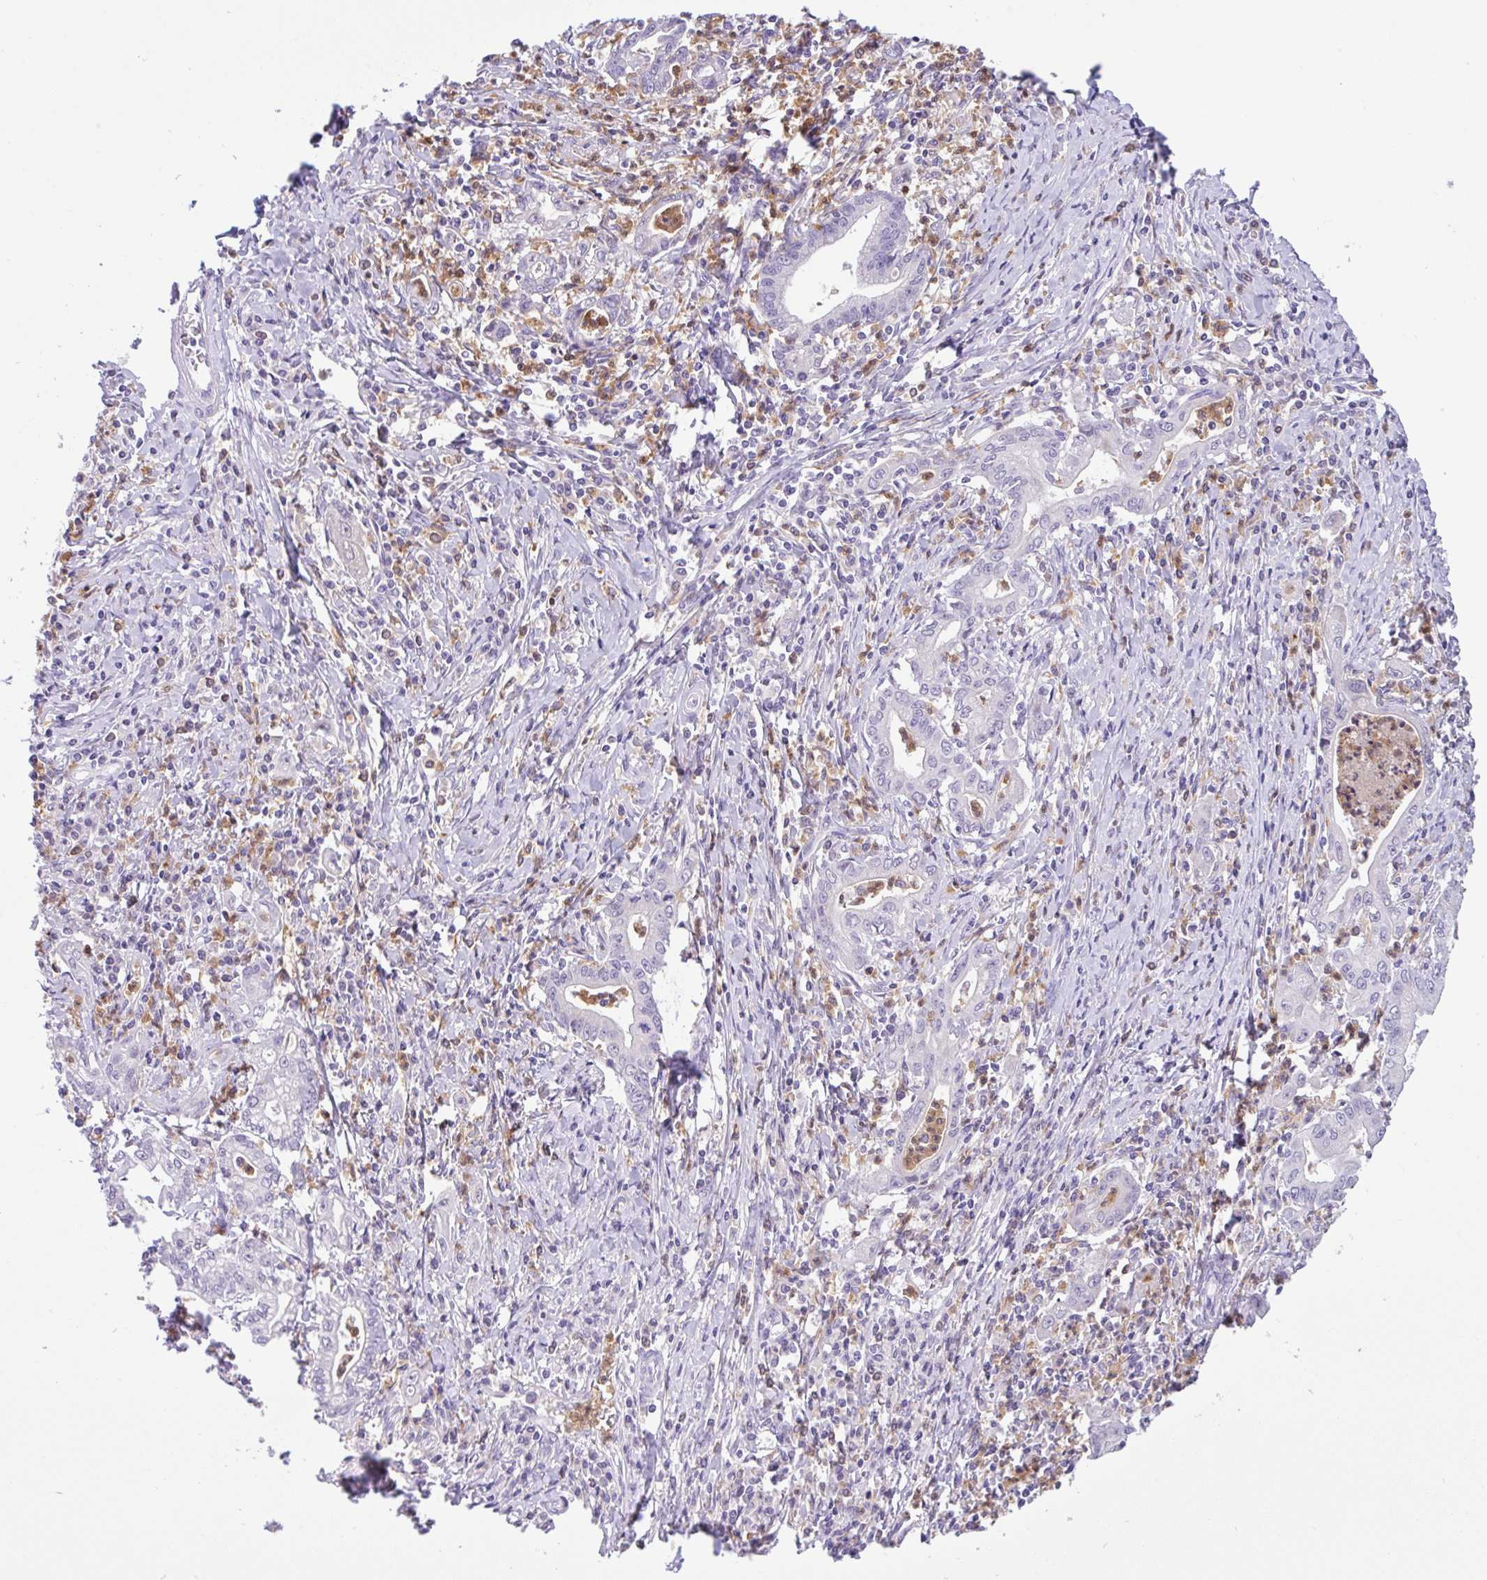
{"staining": {"intensity": "negative", "quantity": "none", "location": "none"}, "tissue": "stomach cancer", "cell_type": "Tumor cells", "image_type": "cancer", "snomed": [{"axis": "morphology", "description": "Adenocarcinoma, NOS"}, {"axis": "topography", "description": "Stomach, upper"}], "caption": "Immunohistochemistry (IHC) photomicrograph of neoplastic tissue: stomach adenocarcinoma stained with DAB (3,3'-diaminobenzidine) displays no significant protein staining in tumor cells. The staining is performed using DAB (3,3'-diaminobenzidine) brown chromogen with nuclei counter-stained in using hematoxylin.", "gene": "NCF1", "patient": {"sex": "female", "age": 79}}